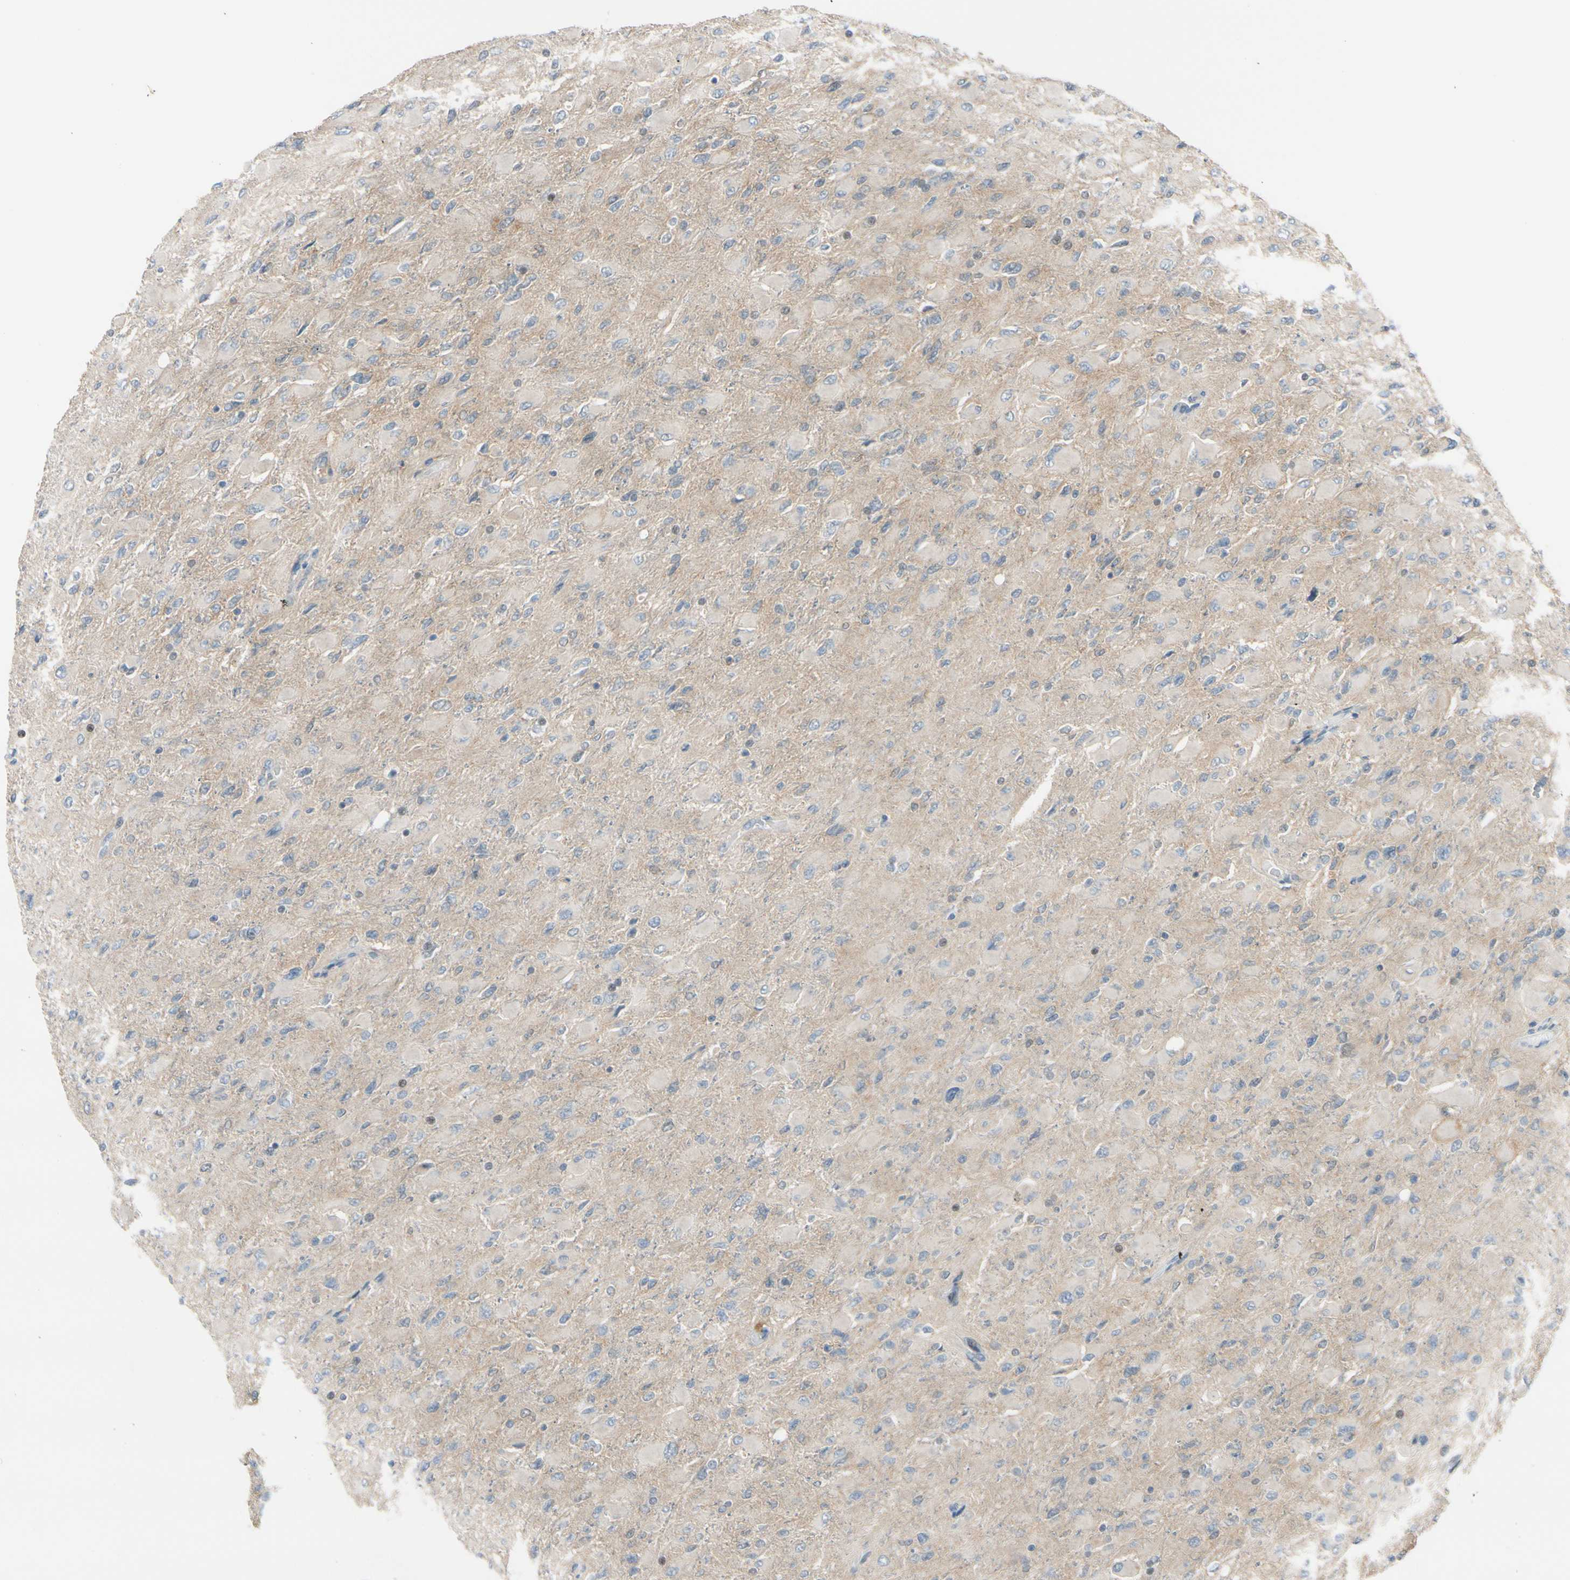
{"staining": {"intensity": "negative", "quantity": "none", "location": "none"}, "tissue": "glioma", "cell_type": "Tumor cells", "image_type": "cancer", "snomed": [{"axis": "morphology", "description": "Glioma, malignant, High grade"}, {"axis": "topography", "description": "Cerebral cortex"}], "caption": "IHC of glioma reveals no staining in tumor cells.", "gene": "PTTG1", "patient": {"sex": "female", "age": 36}}